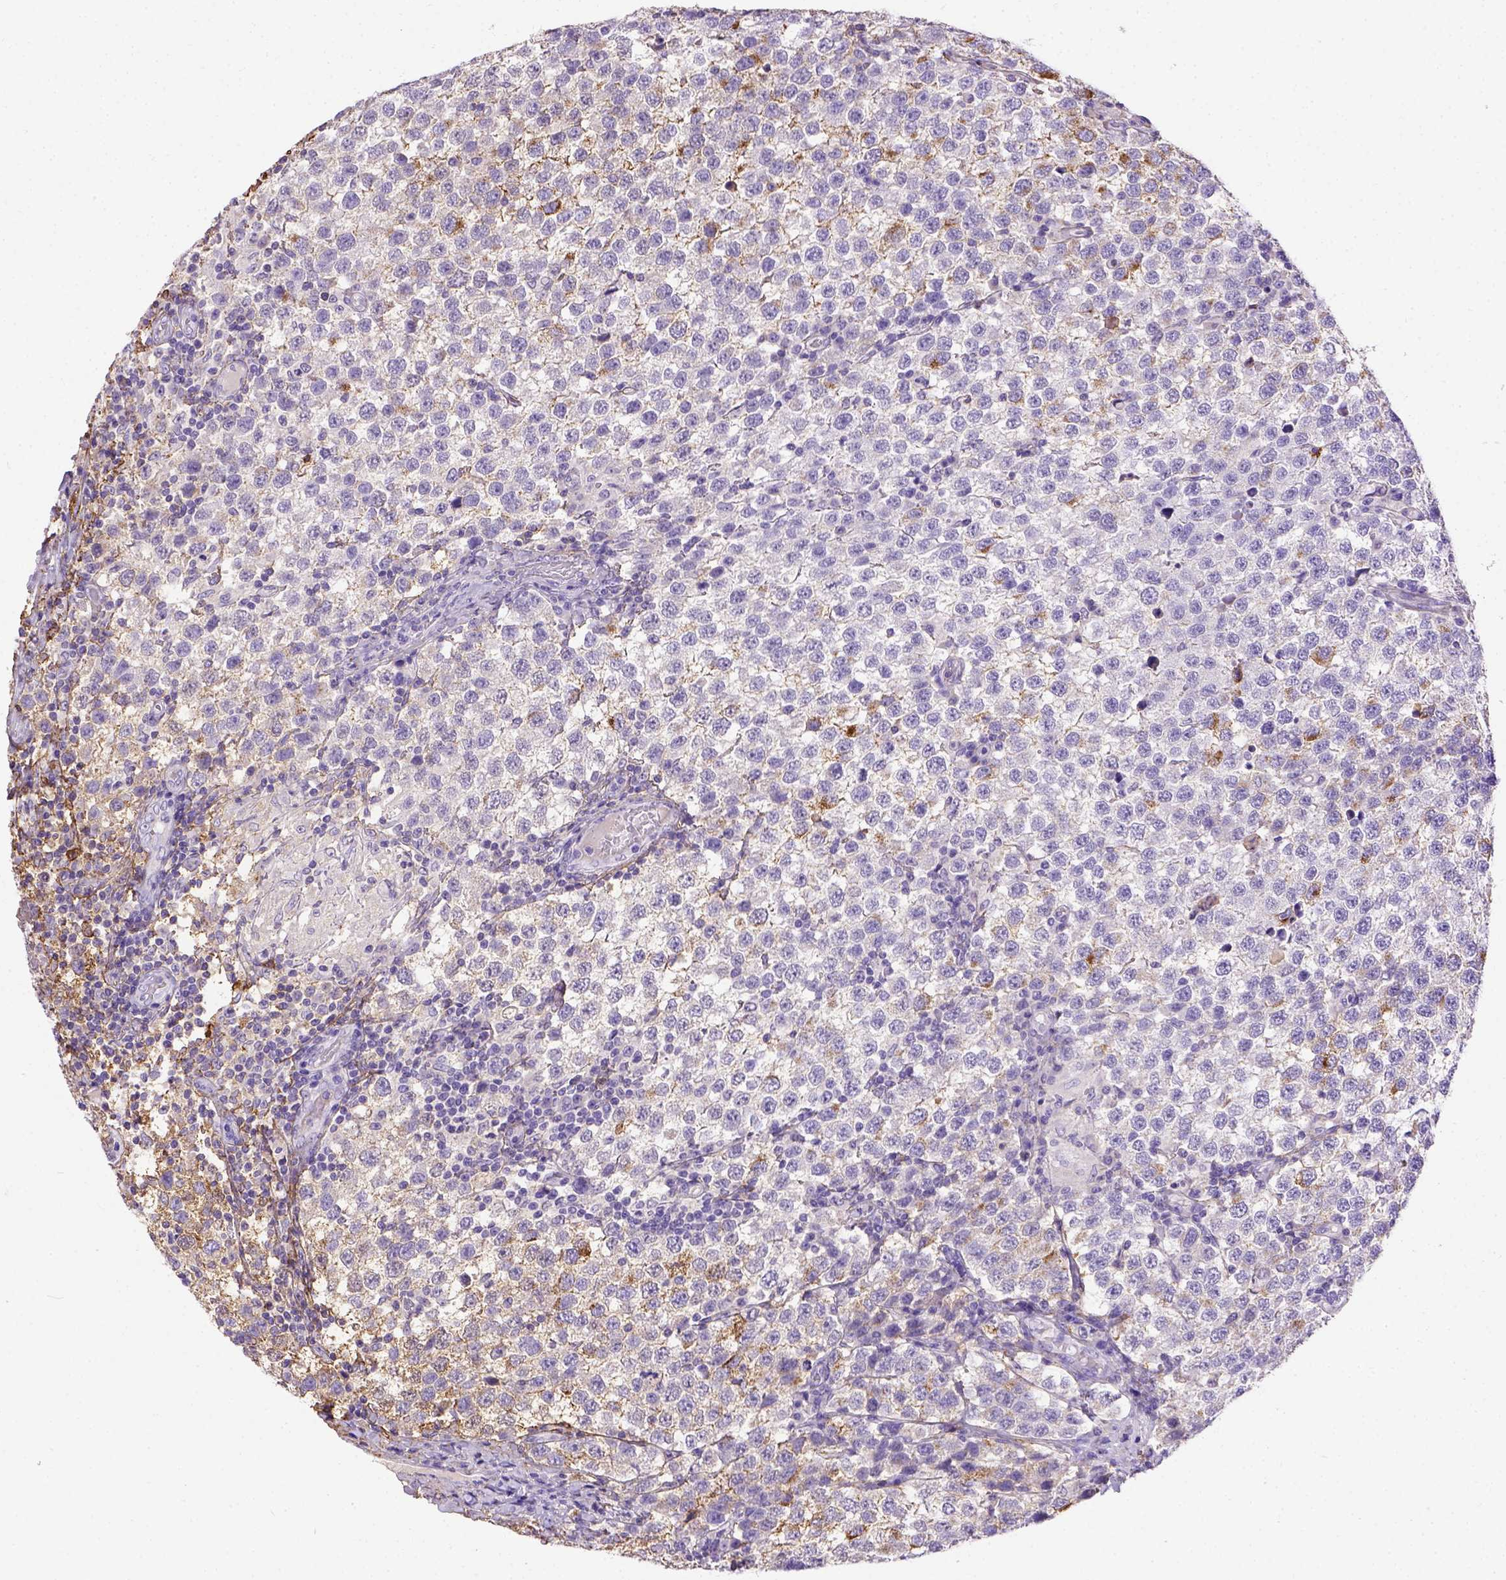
{"staining": {"intensity": "negative", "quantity": "none", "location": "none"}, "tissue": "testis cancer", "cell_type": "Tumor cells", "image_type": "cancer", "snomed": [{"axis": "morphology", "description": "Seminoma, NOS"}, {"axis": "topography", "description": "Testis"}], "caption": "Immunohistochemistry of human seminoma (testis) exhibits no positivity in tumor cells.", "gene": "B3GAT1", "patient": {"sex": "male", "age": 34}}